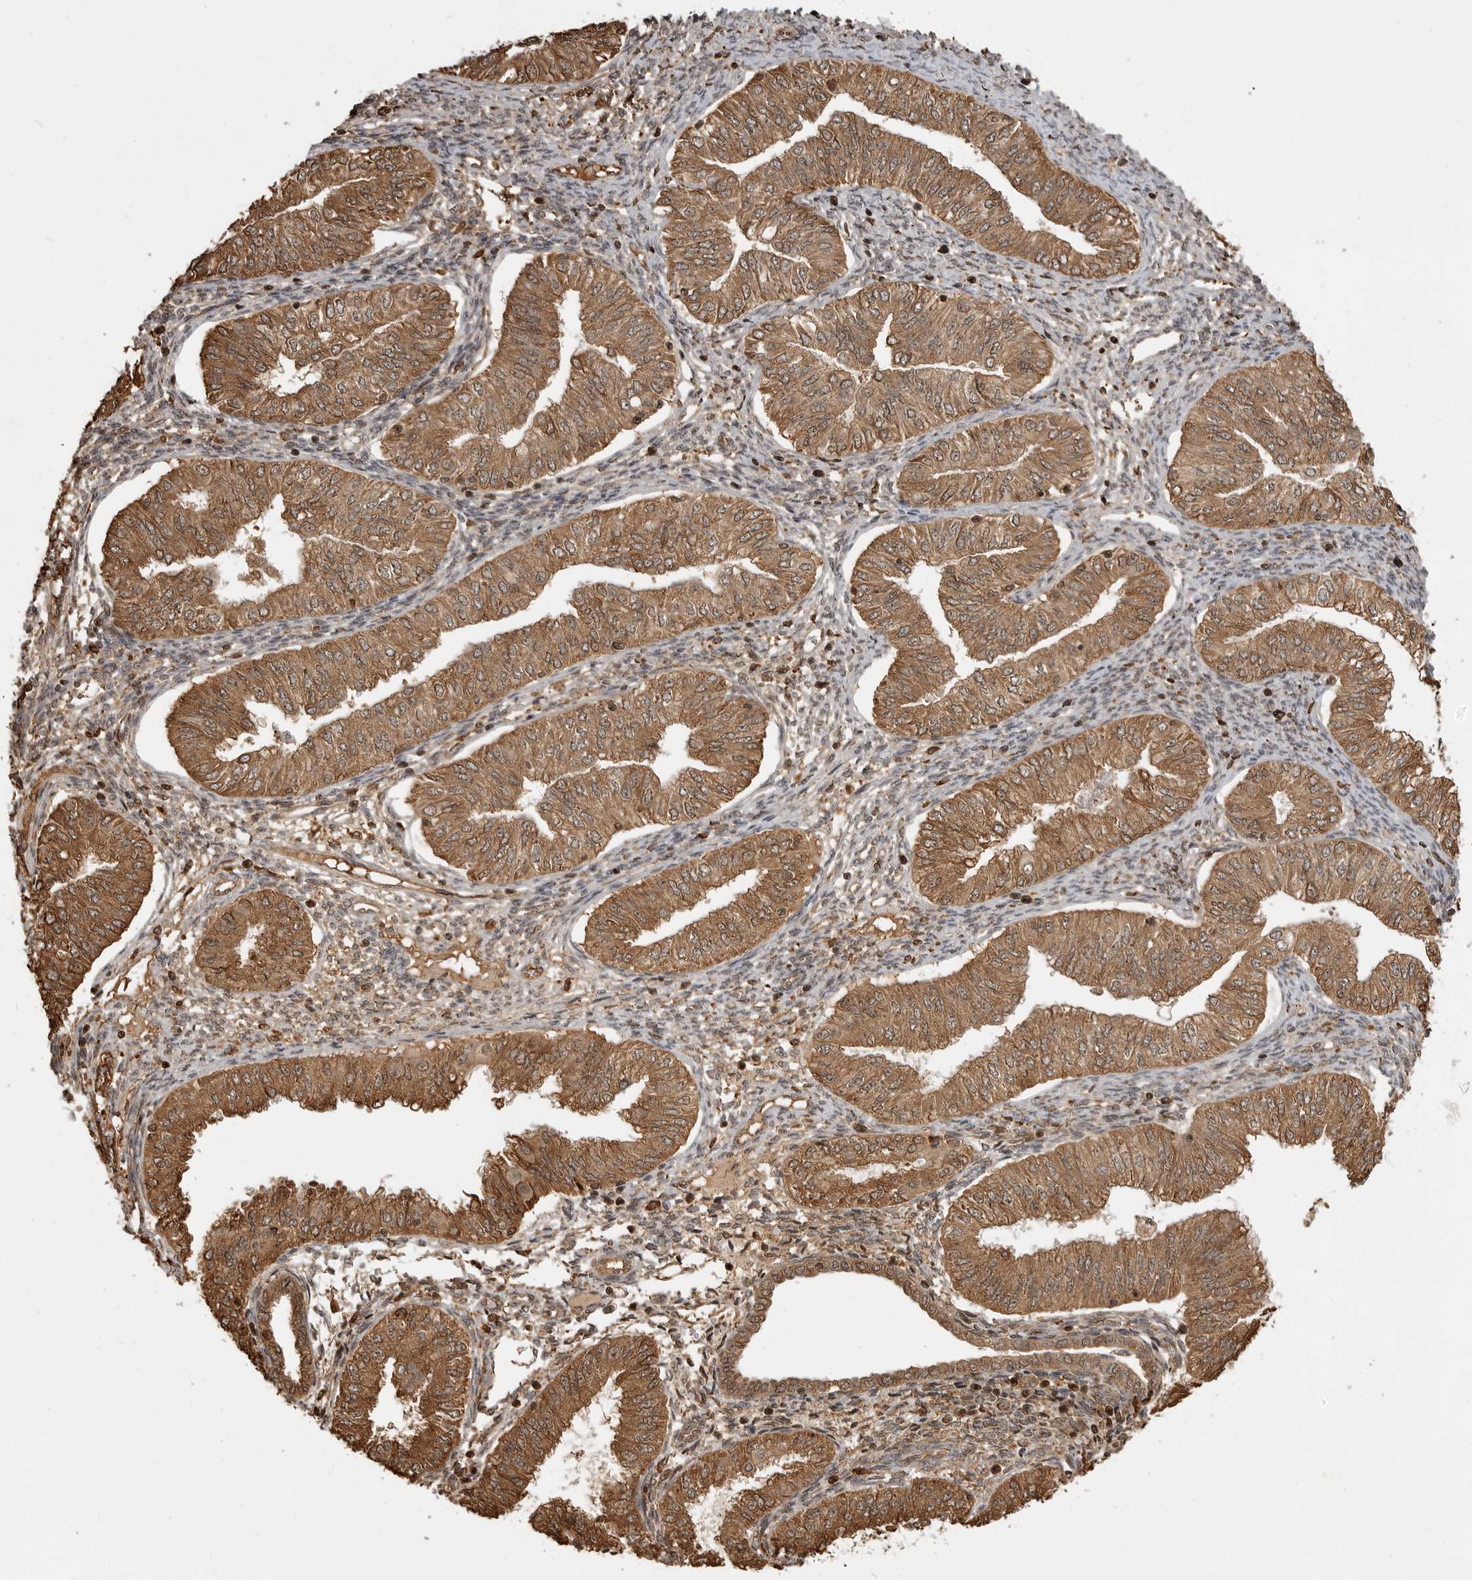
{"staining": {"intensity": "moderate", "quantity": ">75%", "location": "cytoplasmic/membranous,nuclear"}, "tissue": "endometrial cancer", "cell_type": "Tumor cells", "image_type": "cancer", "snomed": [{"axis": "morphology", "description": "Normal tissue, NOS"}, {"axis": "morphology", "description": "Adenocarcinoma, NOS"}, {"axis": "topography", "description": "Endometrium"}], "caption": "Moderate cytoplasmic/membranous and nuclear staining is identified in approximately >75% of tumor cells in endometrial adenocarcinoma. Nuclei are stained in blue.", "gene": "BMP2K", "patient": {"sex": "female", "age": 53}}